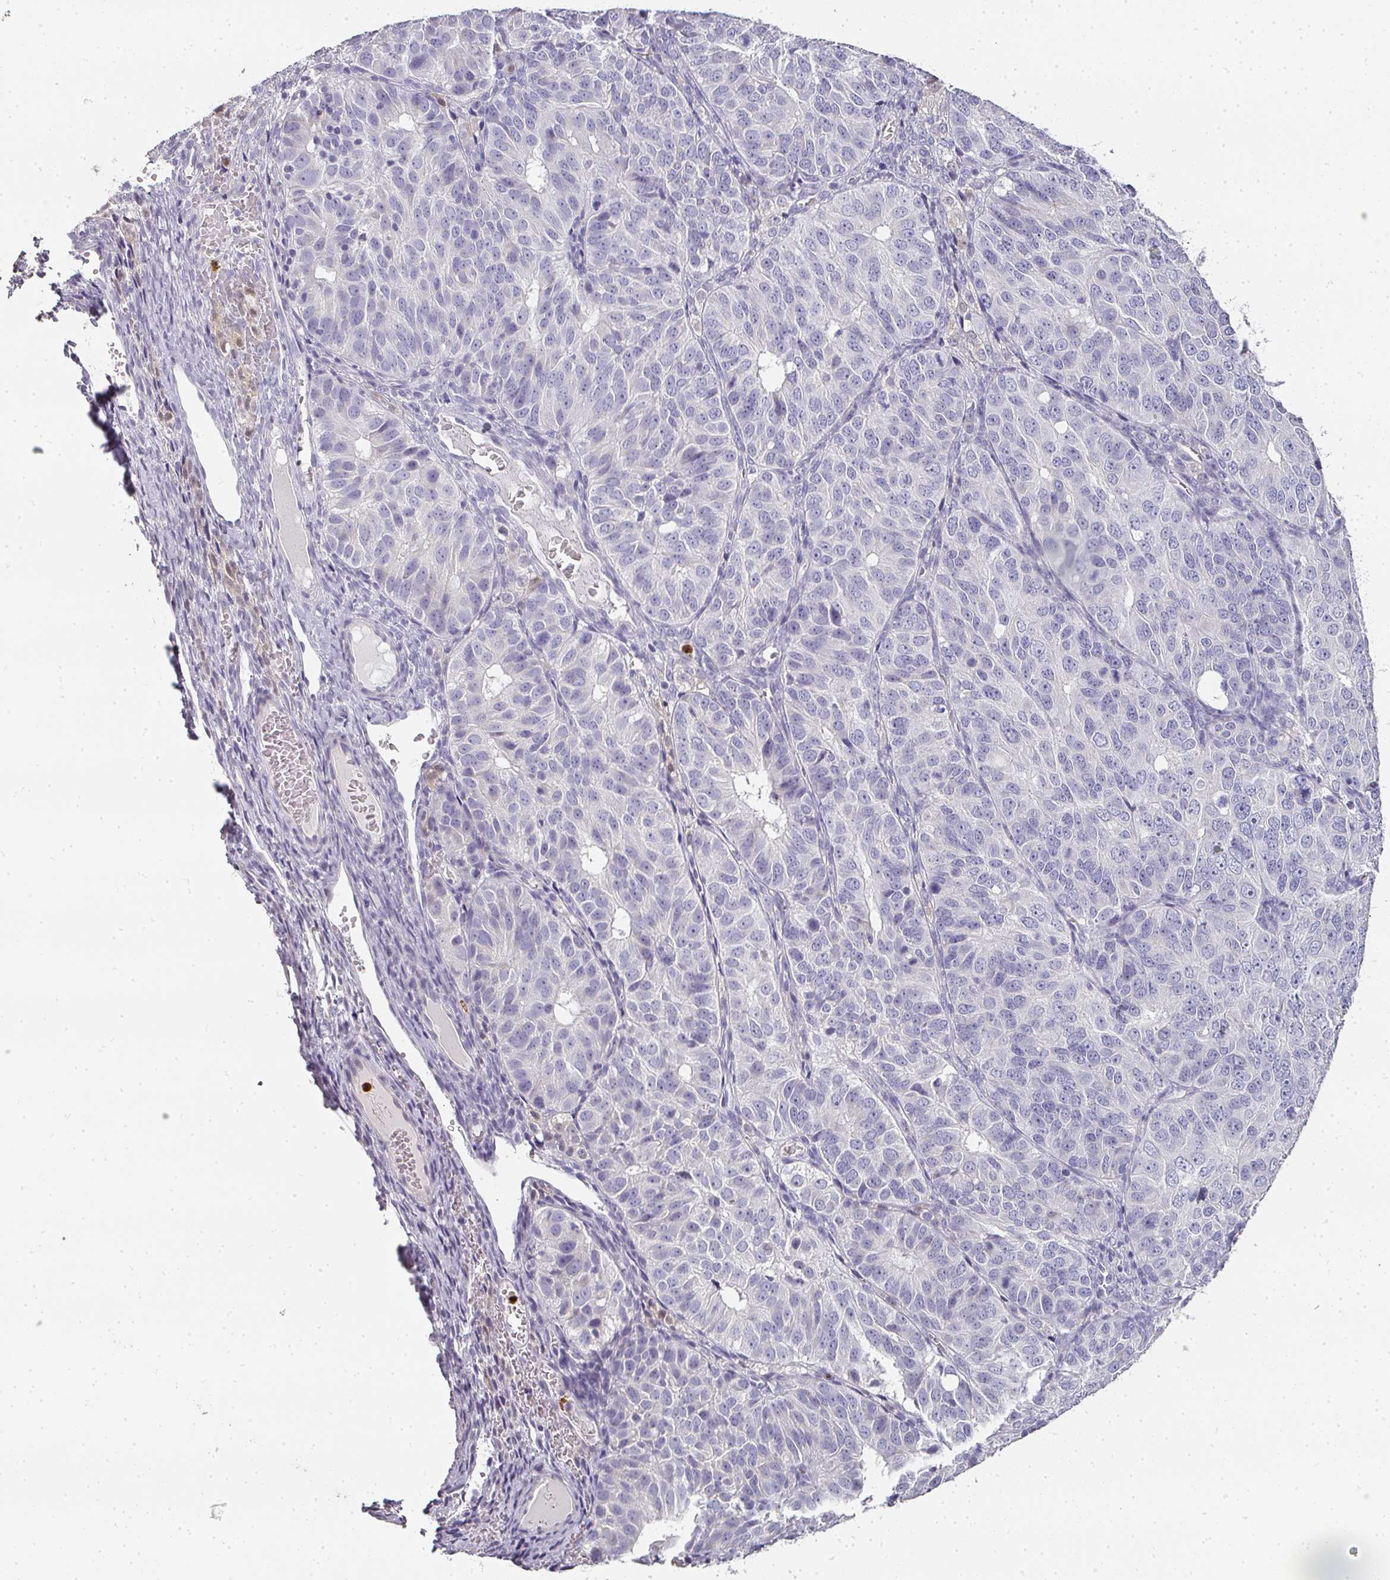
{"staining": {"intensity": "negative", "quantity": "none", "location": "none"}, "tissue": "ovarian cancer", "cell_type": "Tumor cells", "image_type": "cancer", "snomed": [{"axis": "morphology", "description": "Carcinoma, endometroid"}, {"axis": "topography", "description": "Ovary"}], "caption": "Immunohistochemical staining of endometroid carcinoma (ovarian) shows no significant positivity in tumor cells.", "gene": "CAMP", "patient": {"sex": "female", "age": 51}}